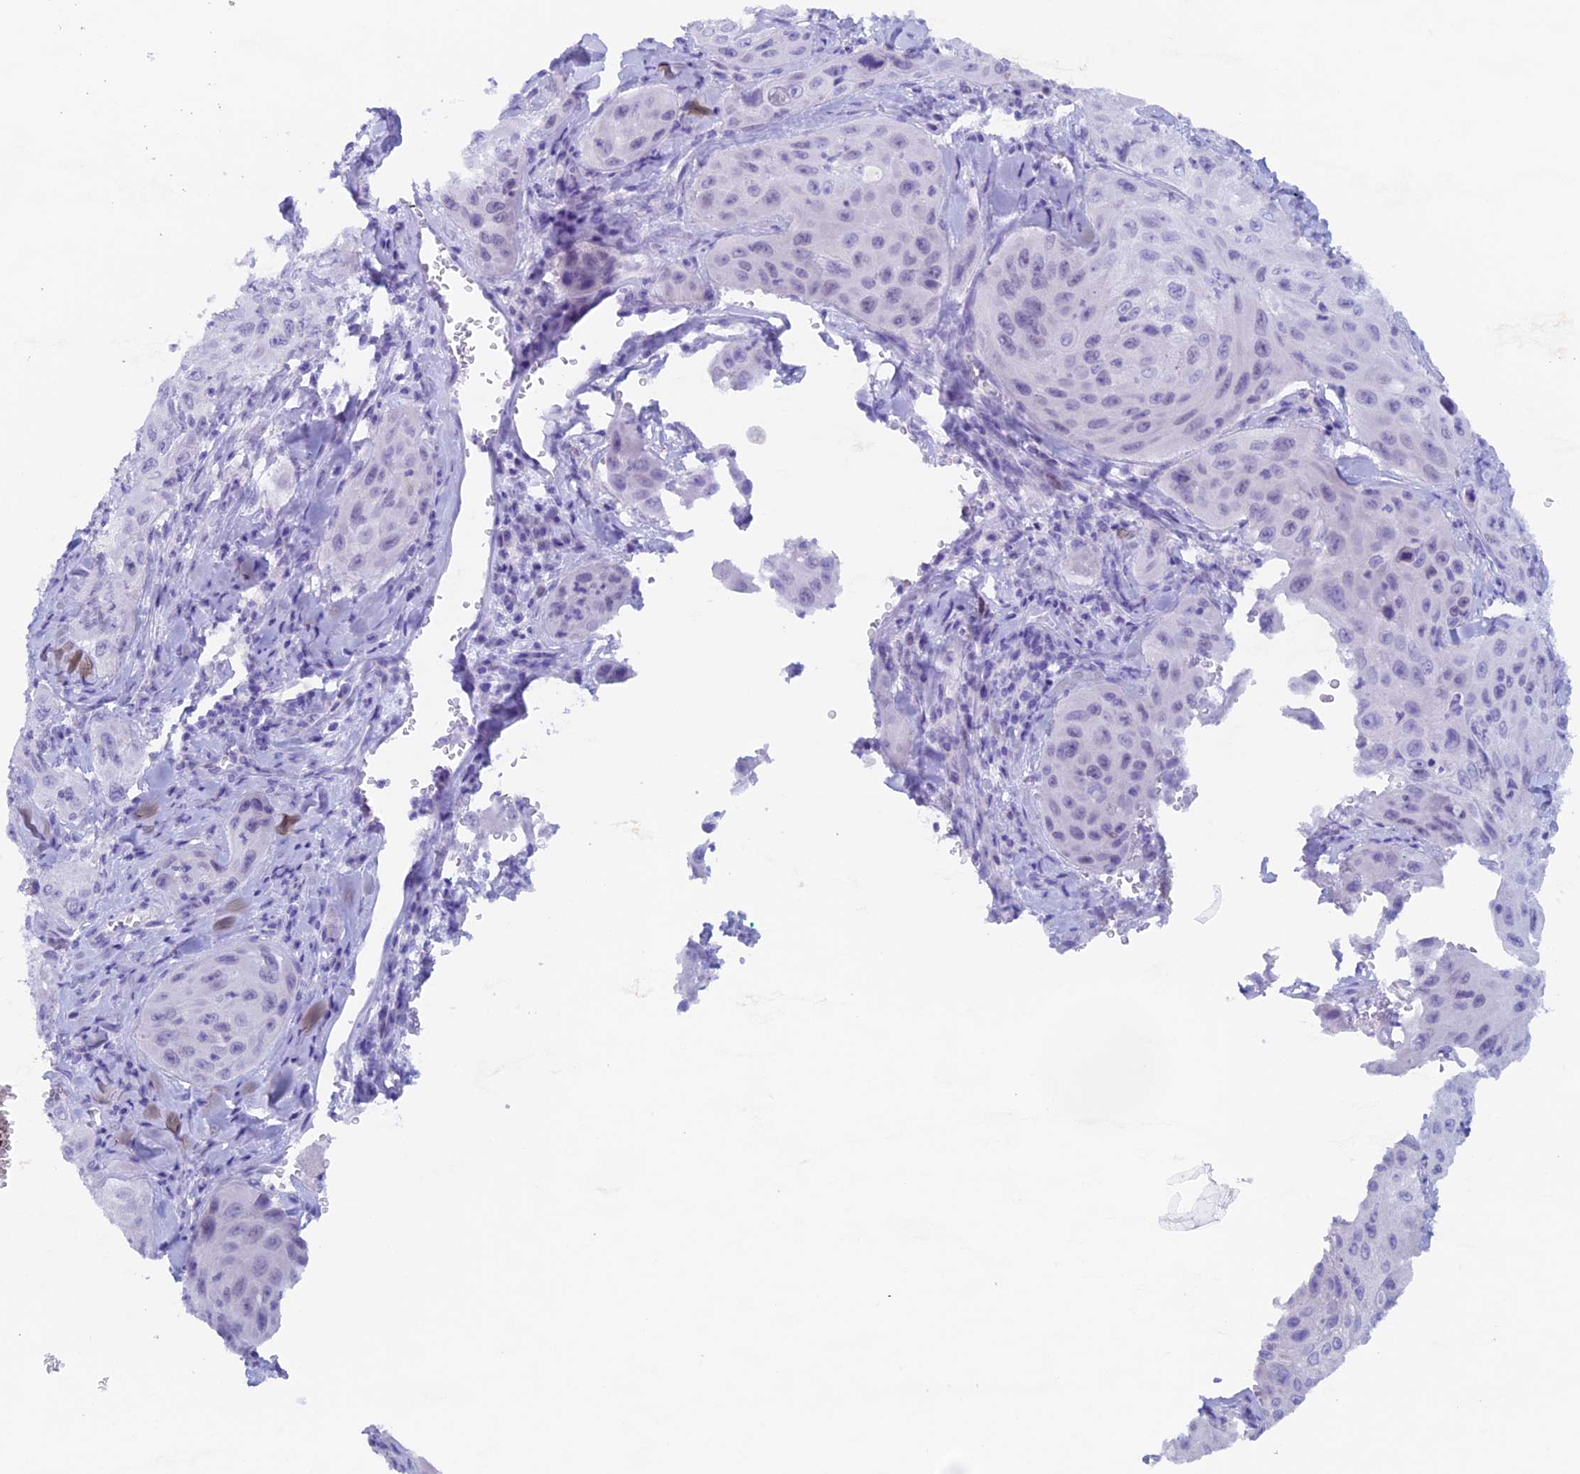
{"staining": {"intensity": "negative", "quantity": "none", "location": "none"}, "tissue": "cervical cancer", "cell_type": "Tumor cells", "image_type": "cancer", "snomed": [{"axis": "morphology", "description": "Squamous cell carcinoma, NOS"}, {"axis": "topography", "description": "Cervix"}], "caption": "Tumor cells show no significant protein staining in cervical squamous cell carcinoma. The staining is performed using DAB (3,3'-diaminobenzidine) brown chromogen with nuclei counter-stained in using hematoxylin.", "gene": "PSMC3IP", "patient": {"sex": "female", "age": 42}}